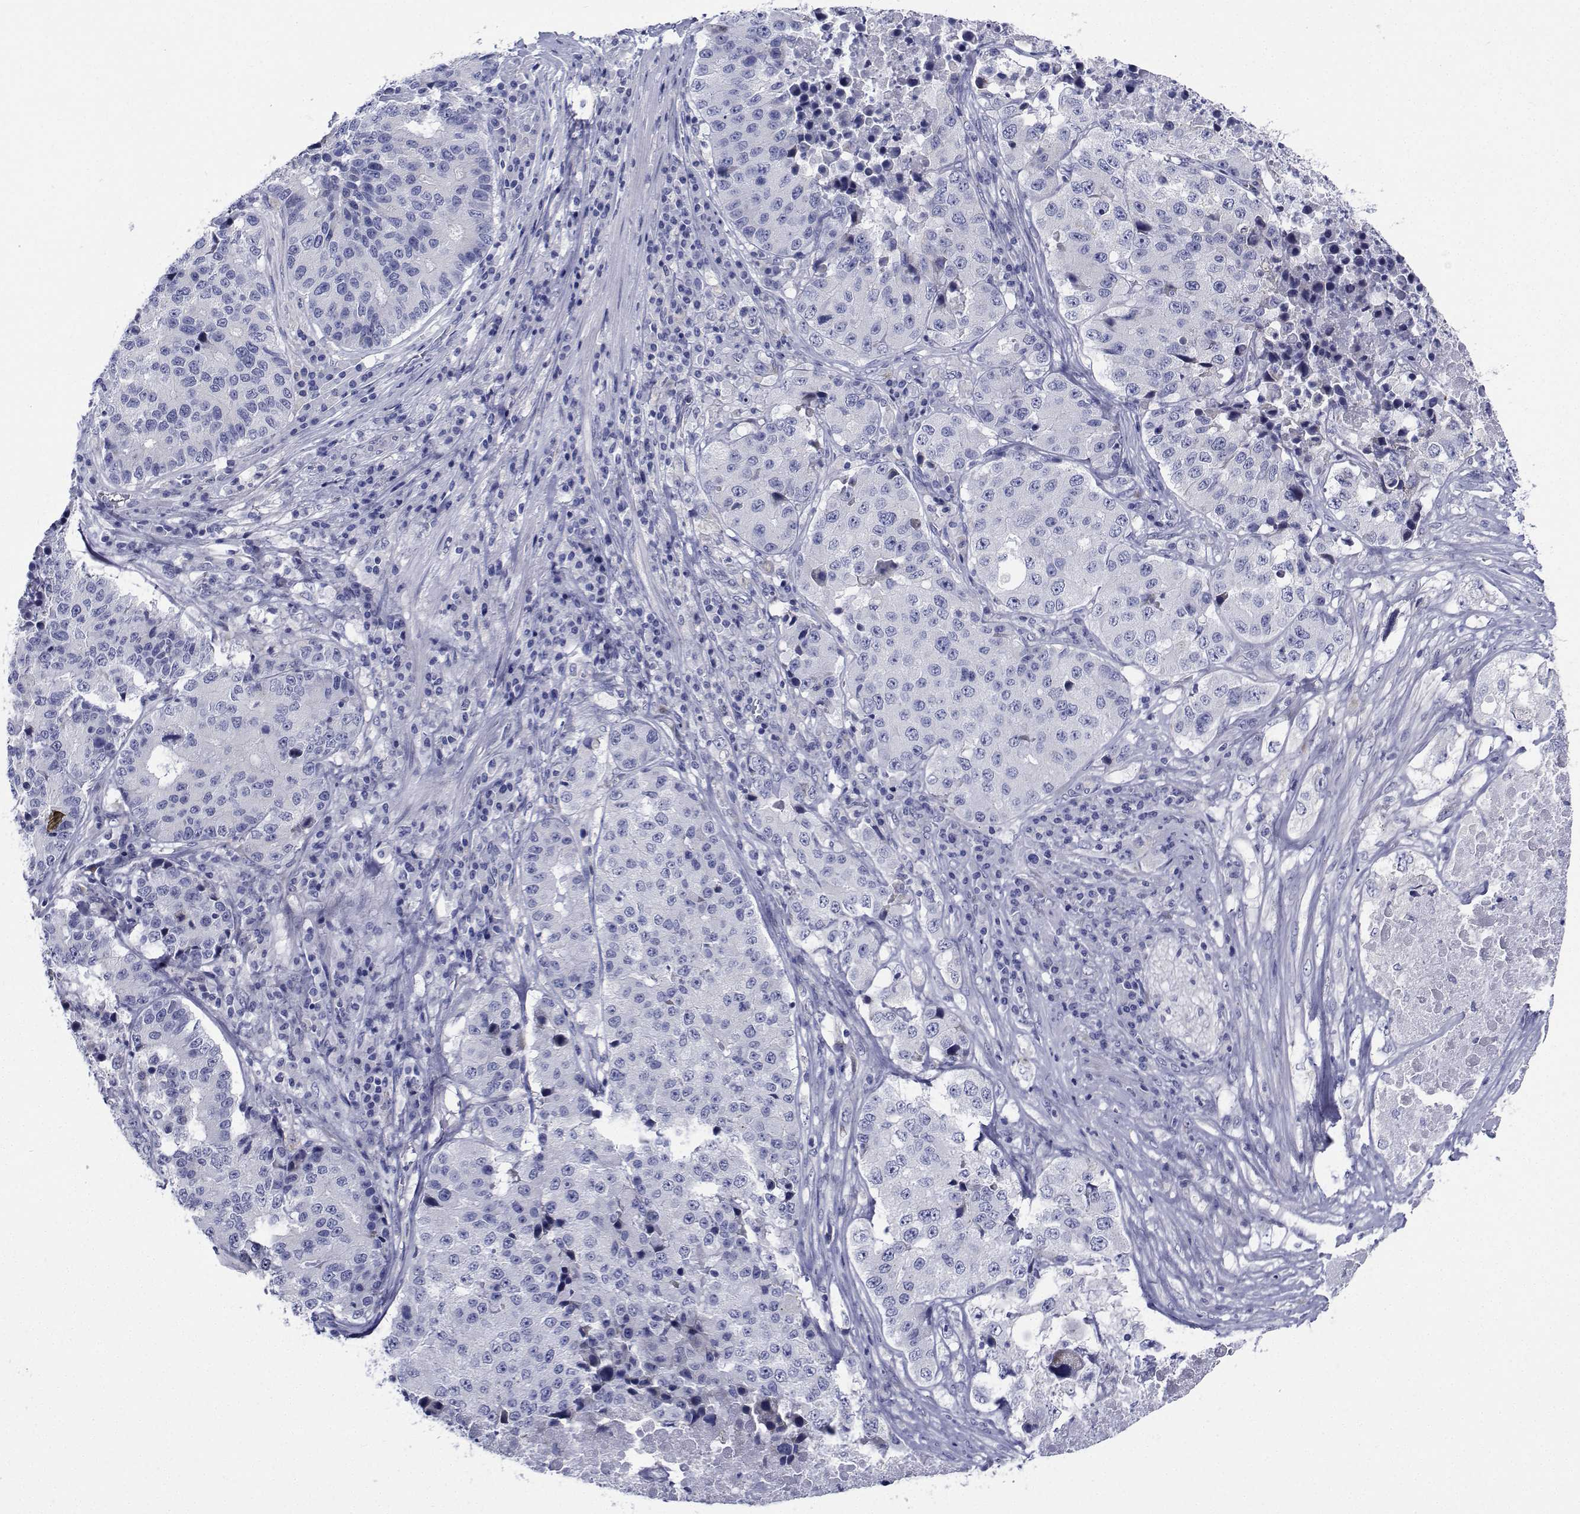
{"staining": {"intensity": "negative", "quantity": "none", "location": "none"}, "tissue": "stomach cancer", "cell_type": "Tumor cells", "image_type": "cancer", "snomed": [{"axis": "morphology", "description": "Adenocarcinoma, NOS"}, {"axis": "topography", "description": "Stomach"}], "caption": "Immunohistochemical staining of human stomach cancer displays no significant staining in tumor cells.", "gene": "CDHR3", "patient": {"sex": "male", "age": 71}}